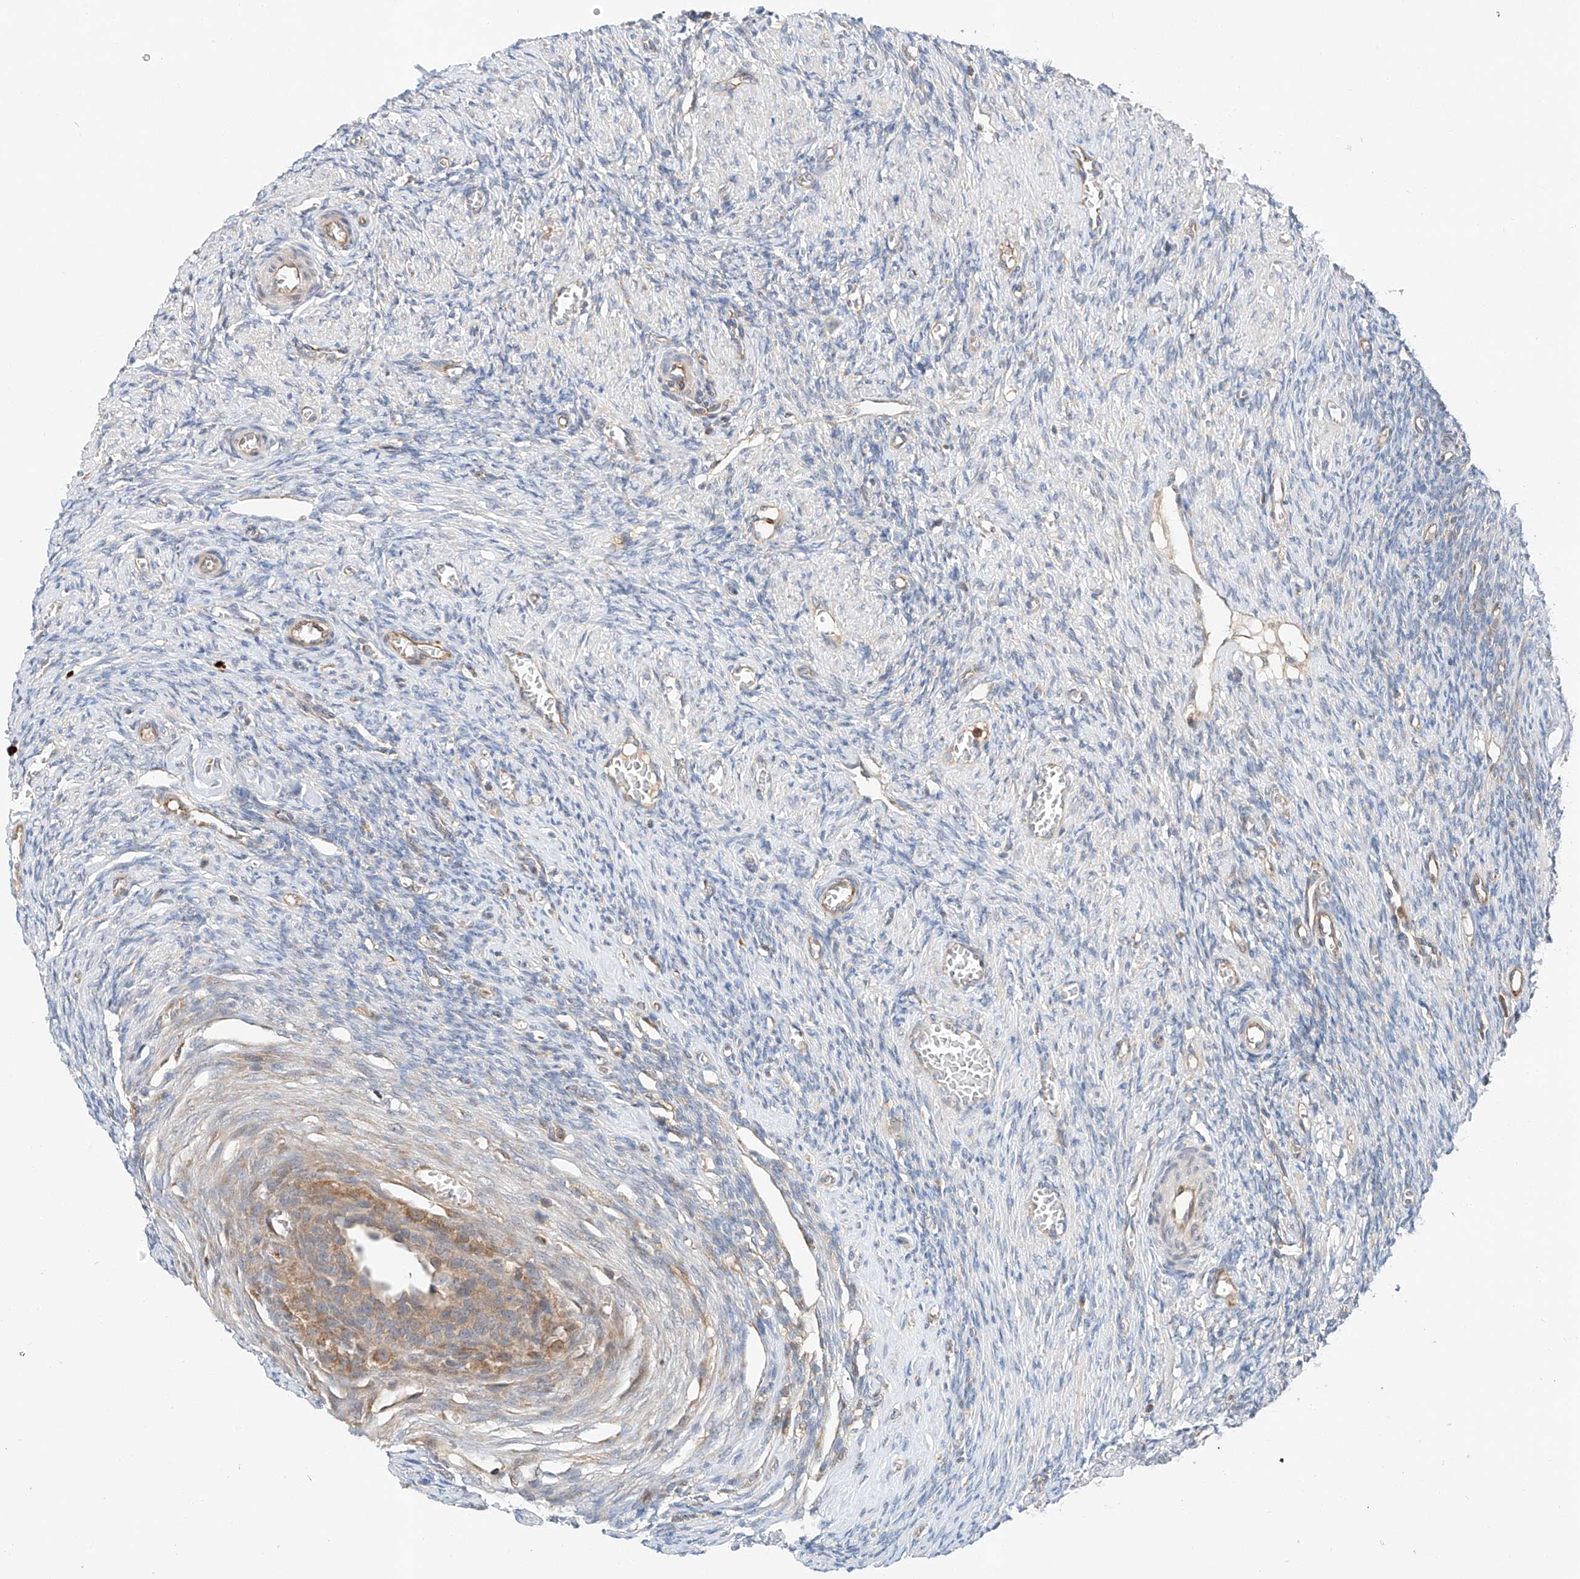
{"staining": {"intensity": "negative", "quantity": "none", "location": "none"}, "tissue": "ovary", "cell_type": "Ovarian stroma cells", "image_type": "normal", "snomed": [{"axis": "morphology", "description": "Normal tissue, NOS"}, {"axis": "topography", "description": "Ovary"}], "caption": "This is a histopathology image of immunohistochemistry (IHC) staining of normal ovary, which shows no expression in ovarian stroma cells.", "gene": "RUSC1", "patient": {"sex": "female", "age": 27}}